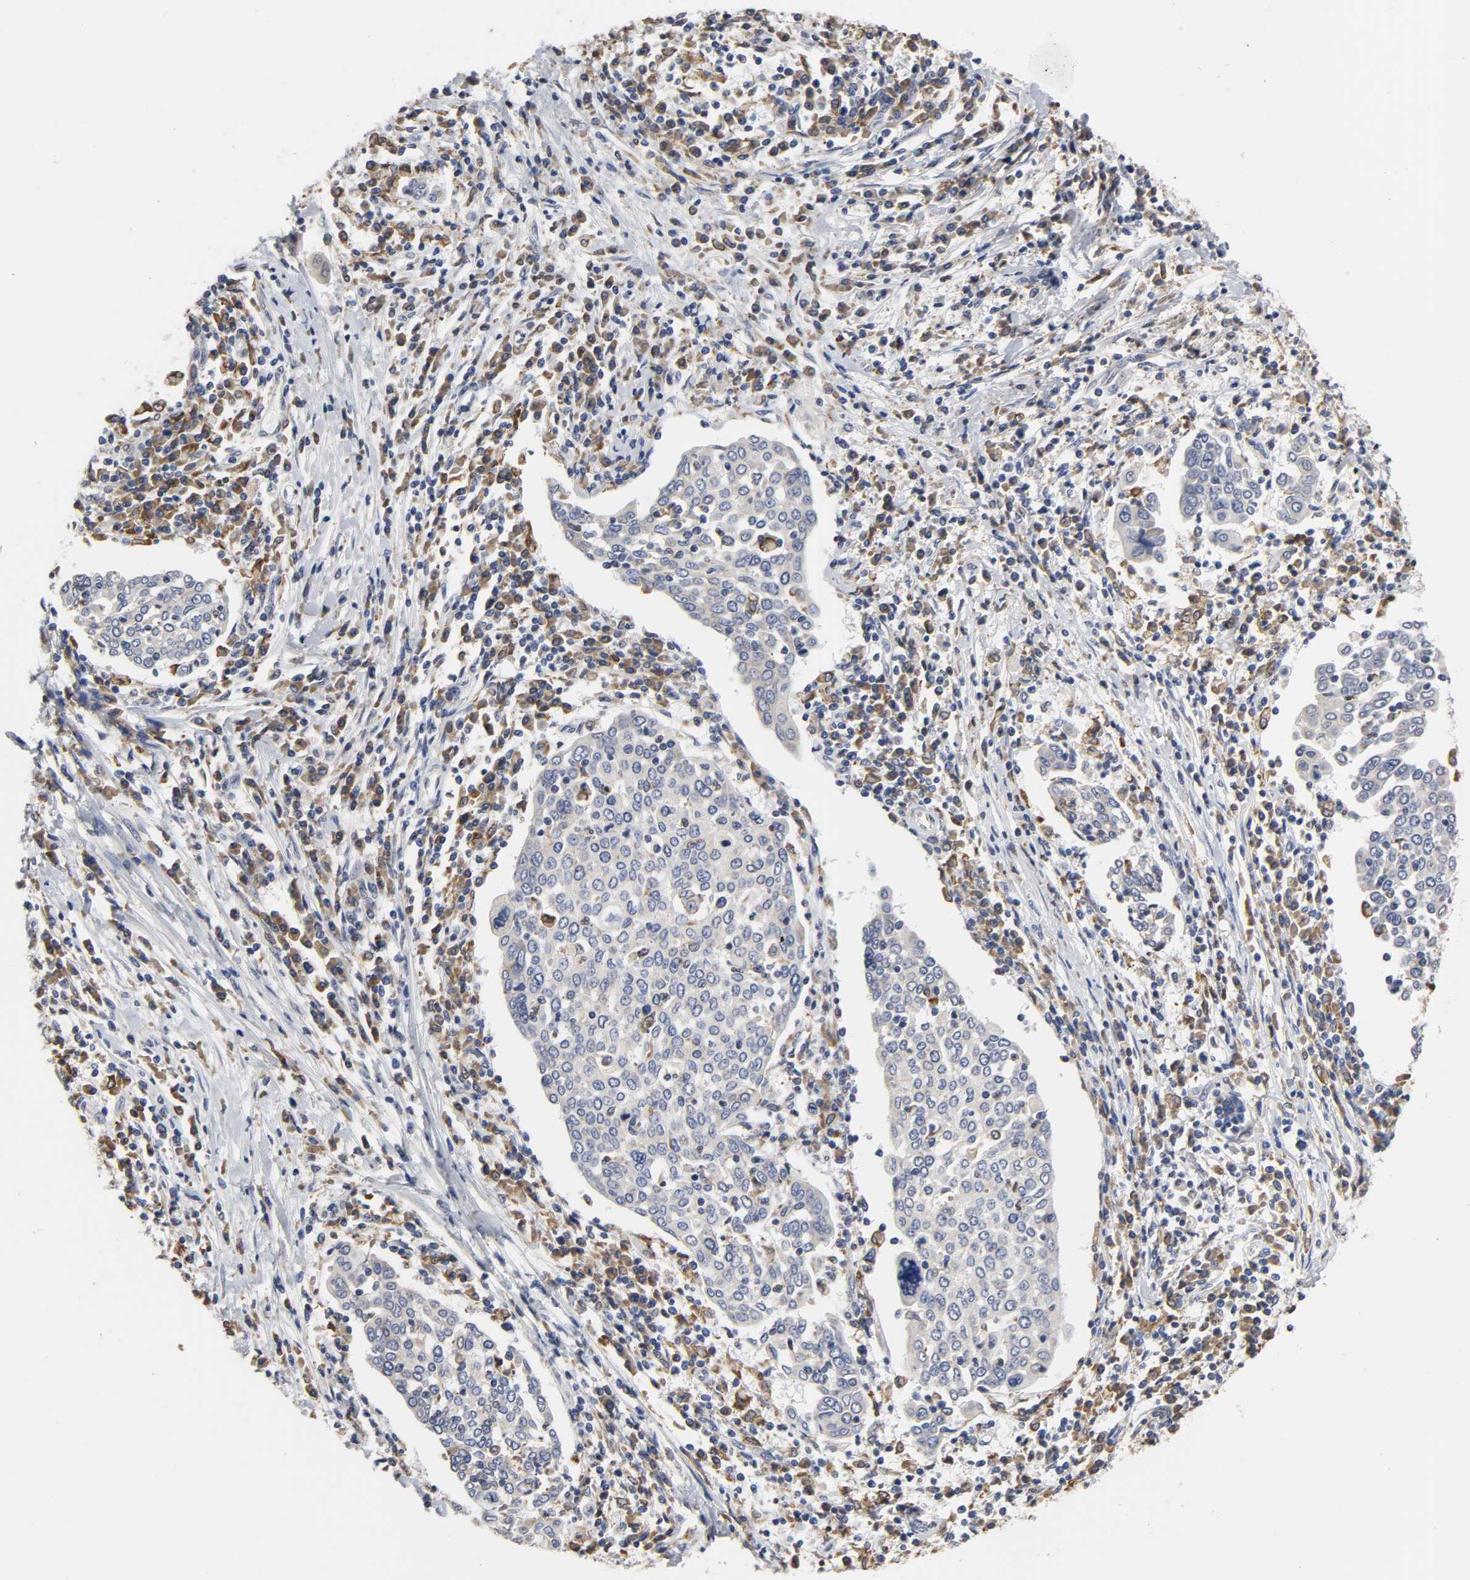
{"staining": {"intensity": "negative", "quantity": "none", "location": "none"}, "tissue": "cervical cancer", "cell_type": "Tumor cells", "image_type": "cancer", "snomed": [{"axis": "morphology", "description": "Squamous cell carcinoma, NOS"}, {"axis": "topography", "description": "Cervix"}], "caption": "Protein analysis of cervical squamous cell carcinoma reveals no significant expression in tumor cells.", "gene": "HCK", "patient": {"sex": "female", "age": 40}}